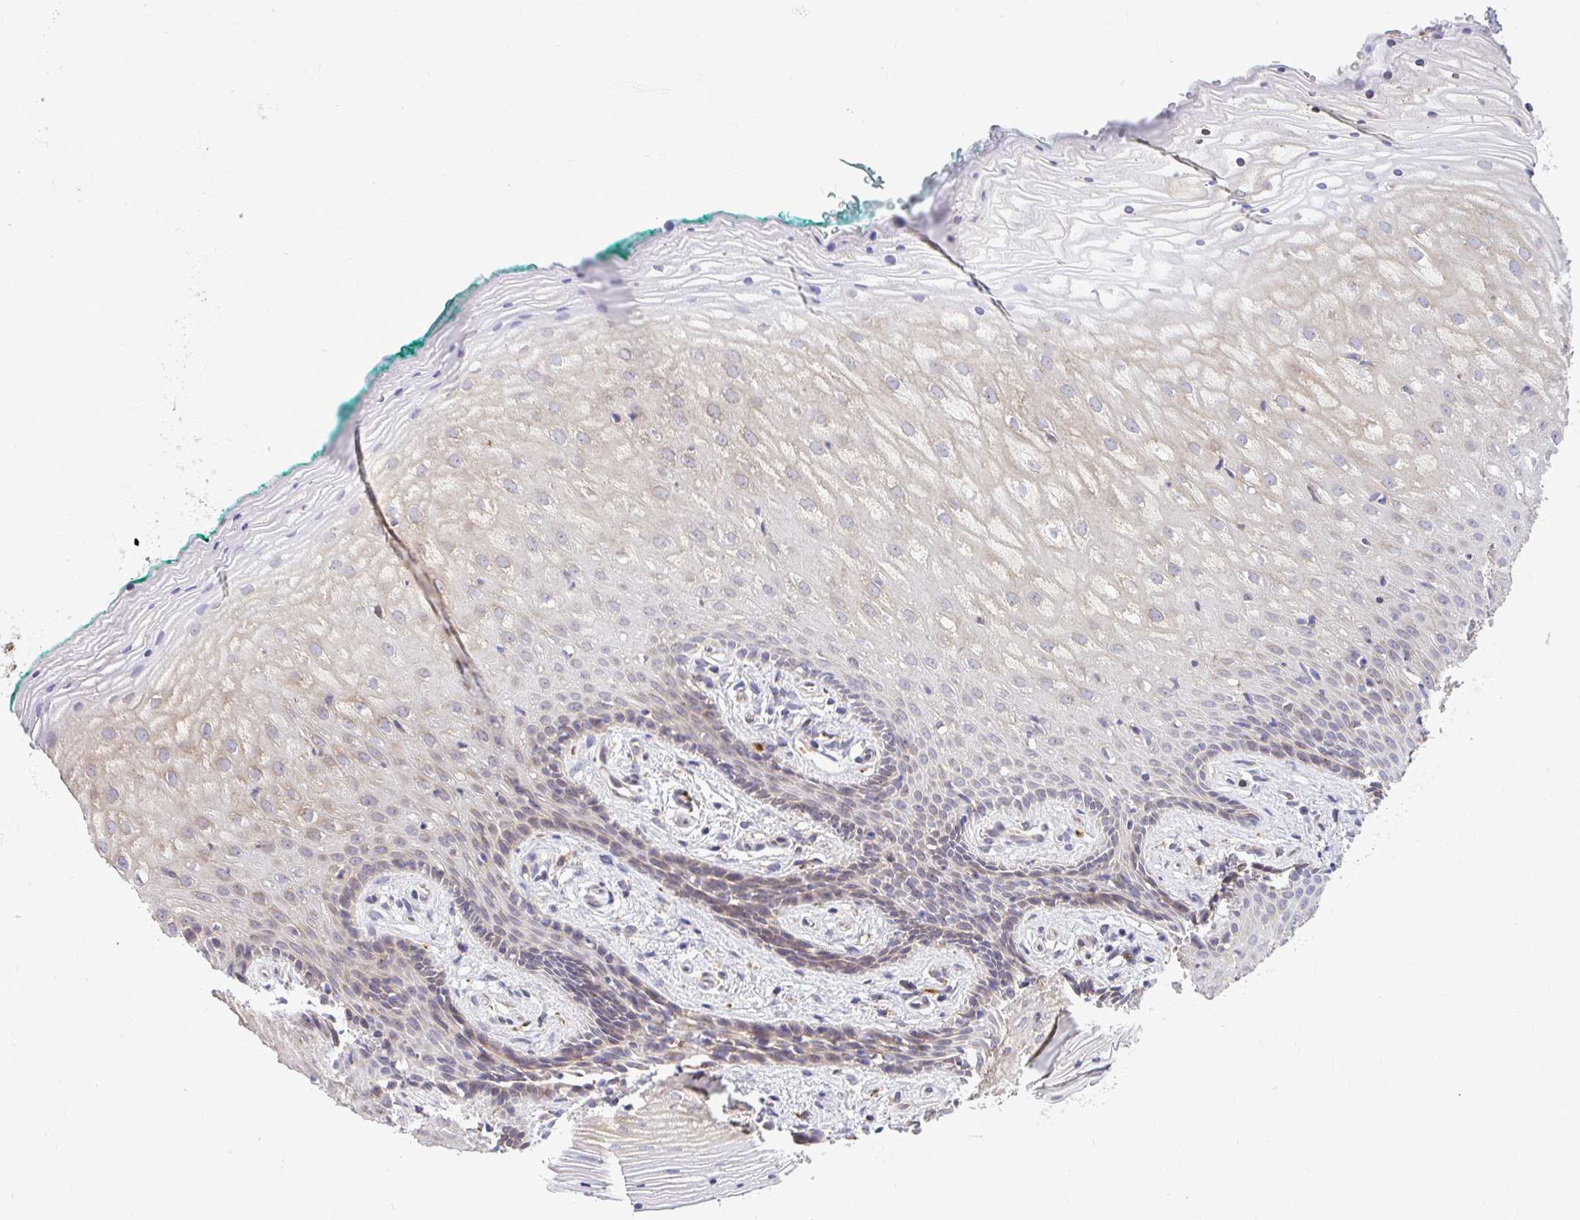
{"staining": {"intensity": "weak", "quantity": "25%-75%", "location": "cytoplasmic/membranous"}, "tissue": "vagina", "cell_type": "Squamous epithelial cells", "image_type": "normal", "snomed": [{"axis": "morphology", "description": "Normal tissue, NOS"}, {"axis": "topography", "description": "Vagina"}], "caption": "Weak cytoplasmic/membranous protein positivity is seen in about 25%-75% of squamous epithelial cells in vagina.", "gene": "VTI1B", "patient": {"sex": "female", "age": 45}}